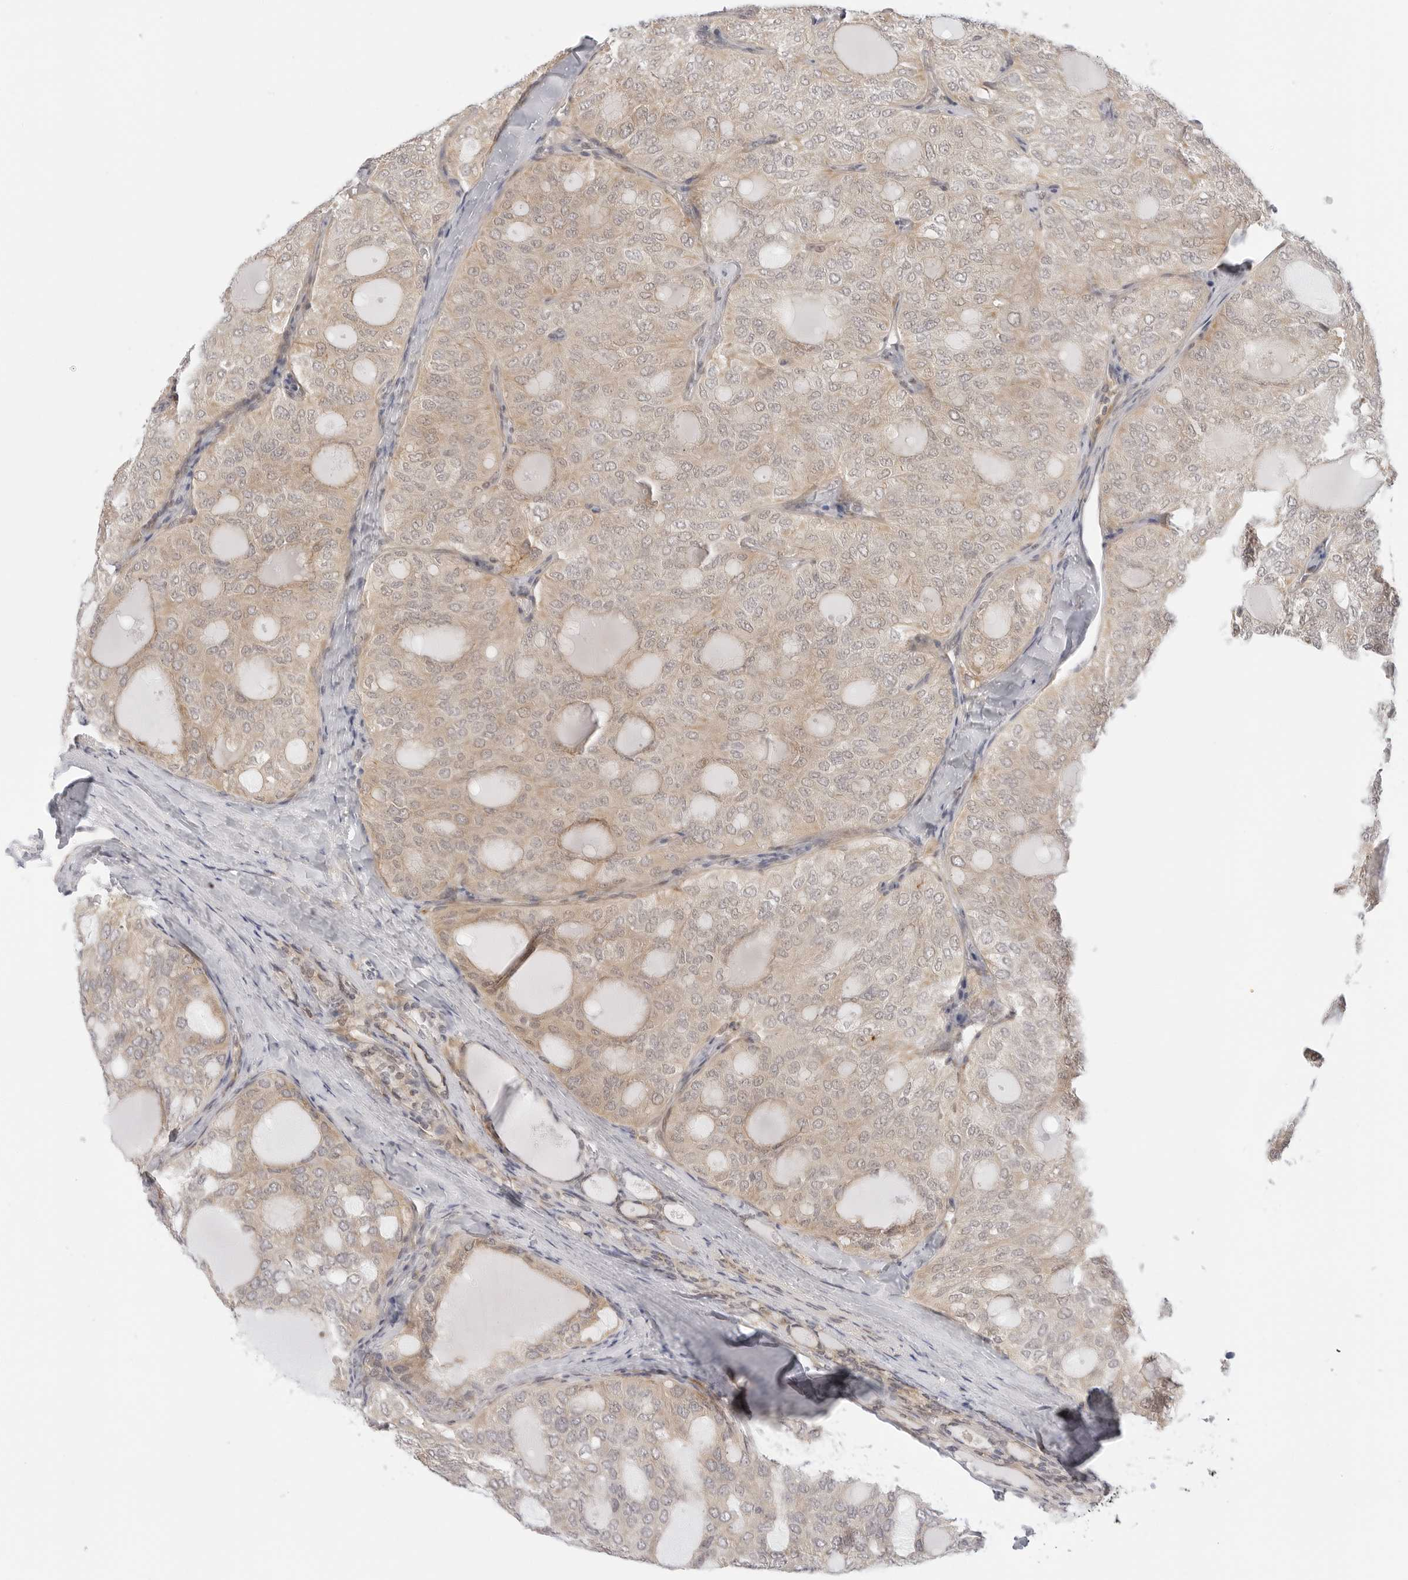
{"staining": {"intensity": "weak", "quantity": ">75%", "location": "cytoplasmic/membranous"}, "tissue": "thyroid cancer", "cell_type": "Tumor cells", "image_type": "cancer", "snomed": [{"axis": "morphology", "description": "Follicular adenoma carcinoma, NOS"}, {"axis": "topography", "description": "Thyroid gland"}], "caption": "A photomicrograph of thyroid cancer stained for a protein exhibits weak cytoplasmic/membranous brown staining in tumor cells.", "gene": "TCP1", "patient": {"sex": "male", "age": 75}}